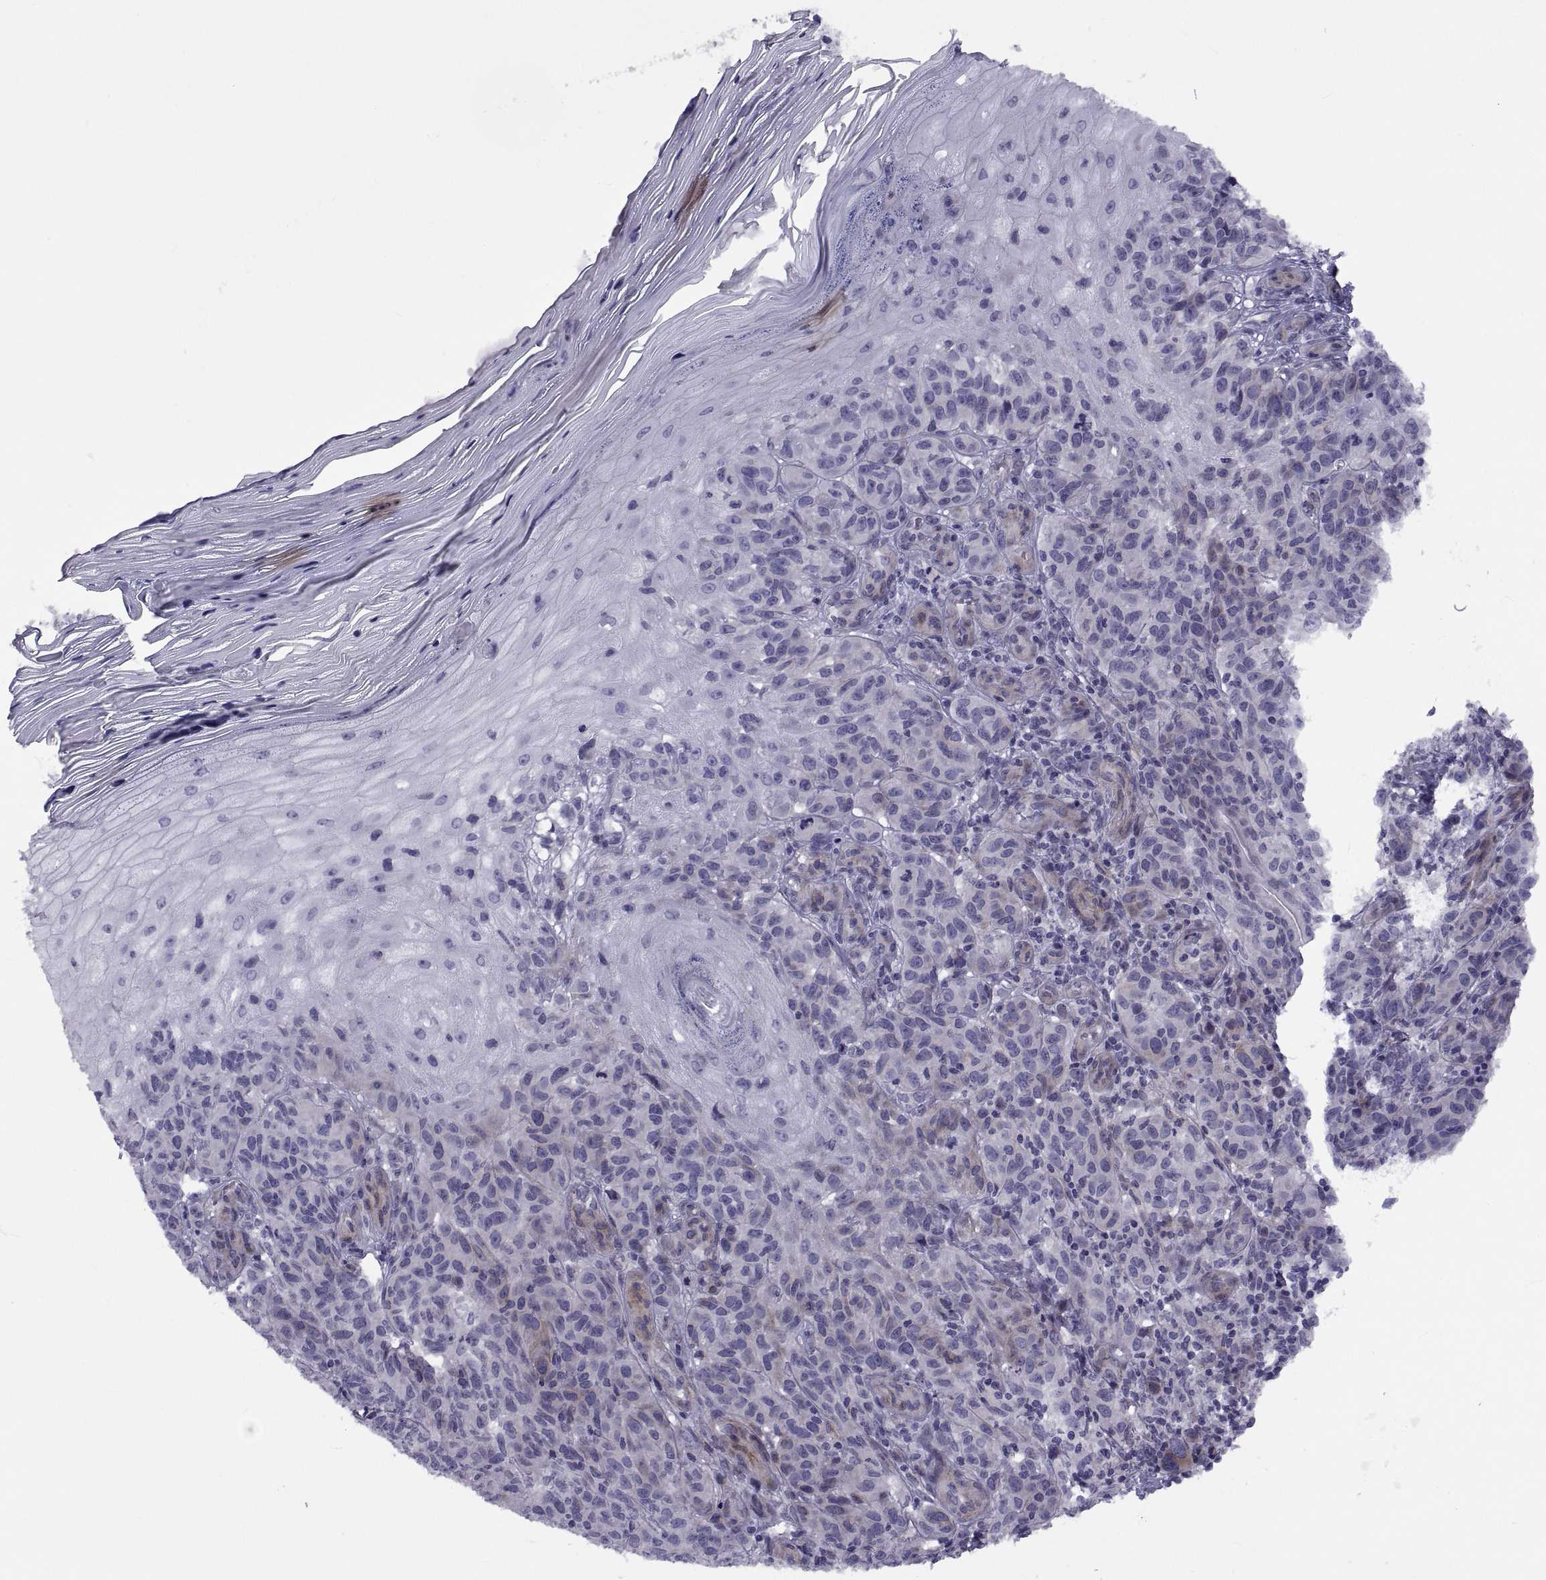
{"staining": {"intensity": "negative", "quantity": "none", "location": "none"}, "tissue": "melanoma", "cell_type": "Tumor cells", "image_type": "cancer", "snomed": [{"axis": "morphology", "description": "Malignant melanoma, NOS"}, {"axis": "topography", "description": "Skin"}], "caption": "This is an immunohistochemistry (IHC) histopathology image of malignant melanoma. There is no positivity in tumor cells.", "gene": "TMEM158", "patient": {"sex": "female", "age": 53}}